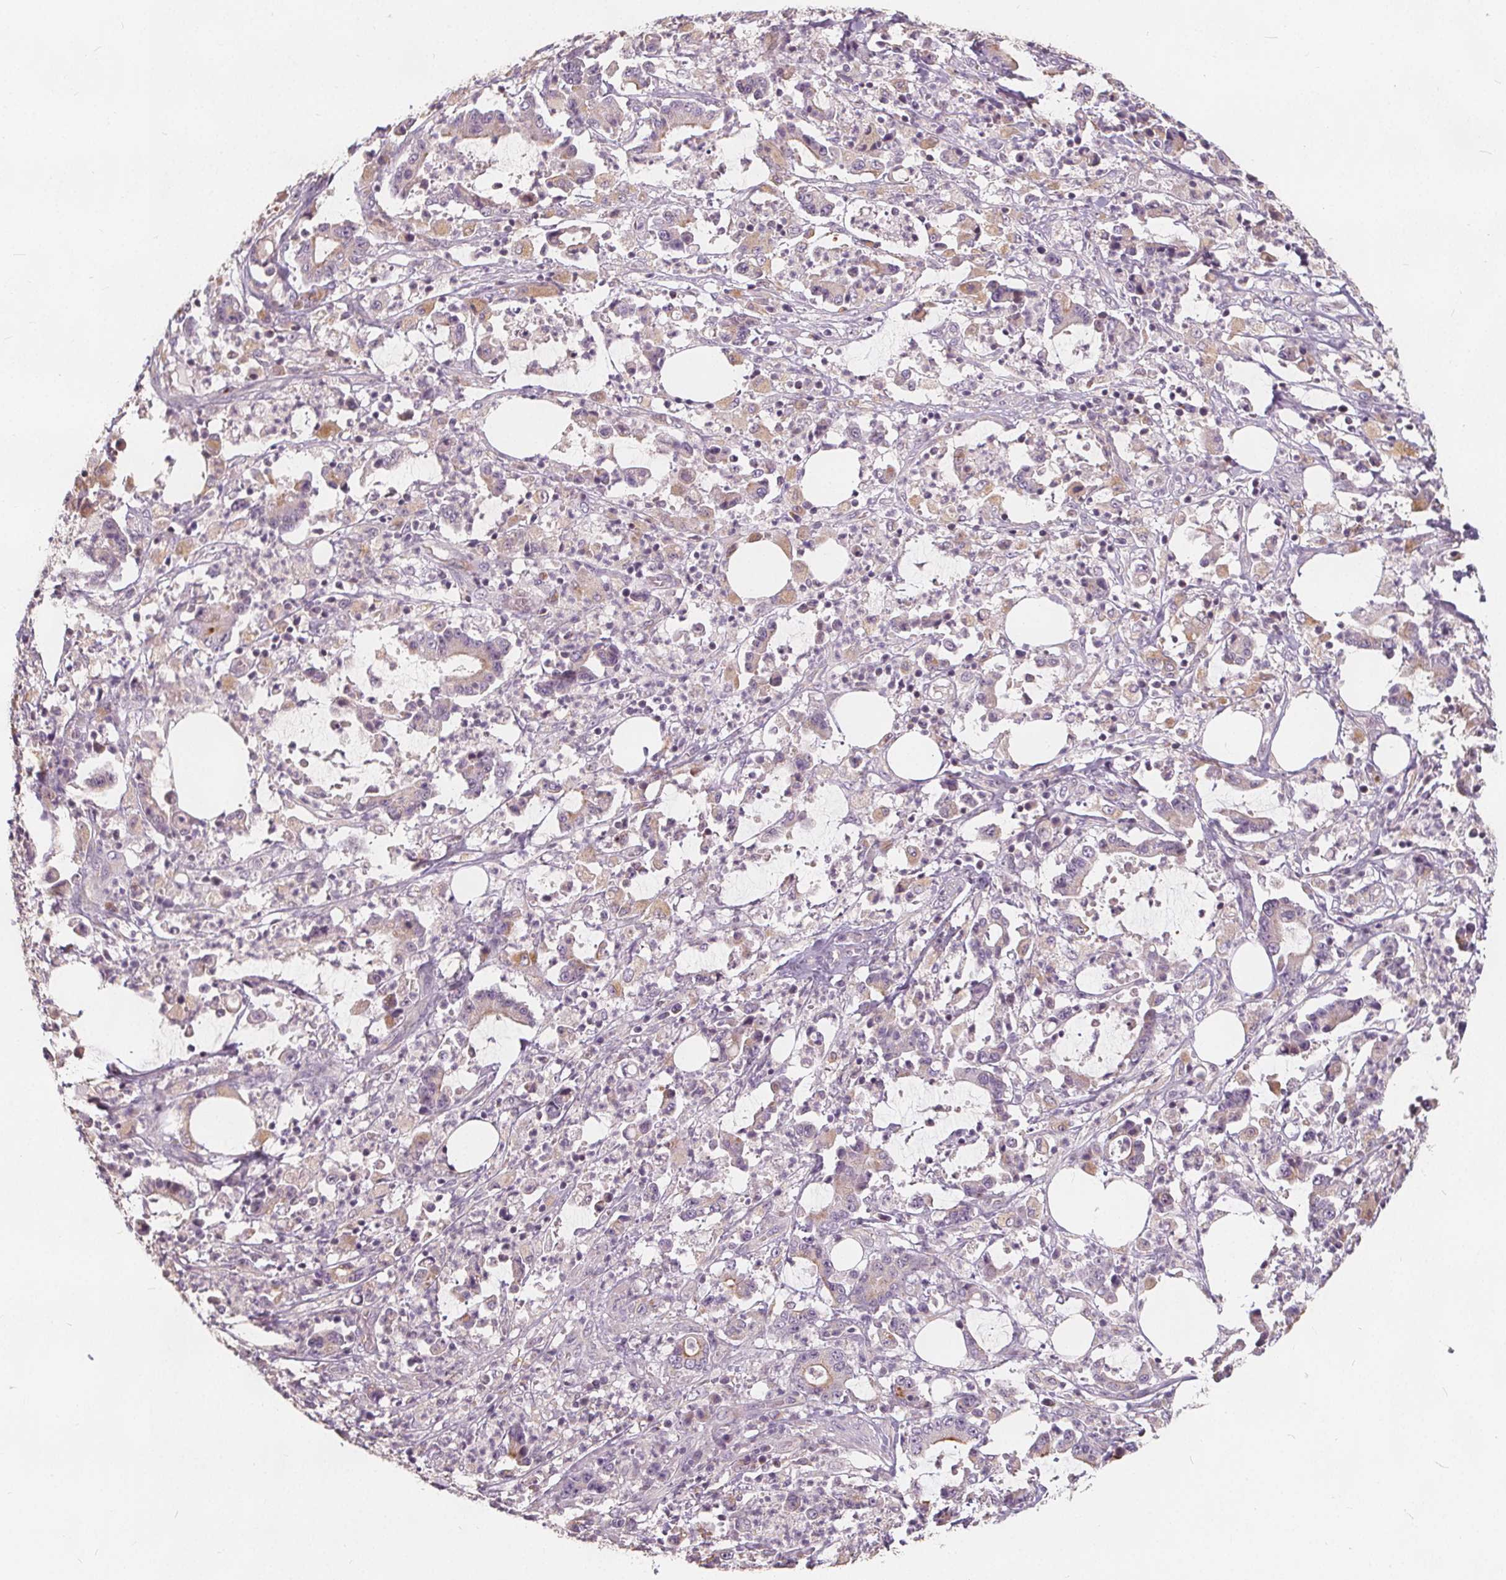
{"staining": {"intensity": "negative", "quantity": "none", "location": "none"}, "tissue": "stomach cancer", "cell_type": "Tumor cells", "image_type": "cancer", "snomed": [{"axis": "morphology", "description": "Adenocarcinoma, NOS"}, {"axis": "topography", "description": "Stomach, upper"}], "caption": "The immunohistochemistry (IHC) photomicrograph has no significant positivity in tumor cells of adenocarcinoma (stomach) tissue. The staining was performed using DAB to visualize the protein expression in brown, while the nuclei were stained in blue with hematoxylin (Magnification: 20x).", "gene": "DRC3", "patient": {"sex": "male", "age": 68}}